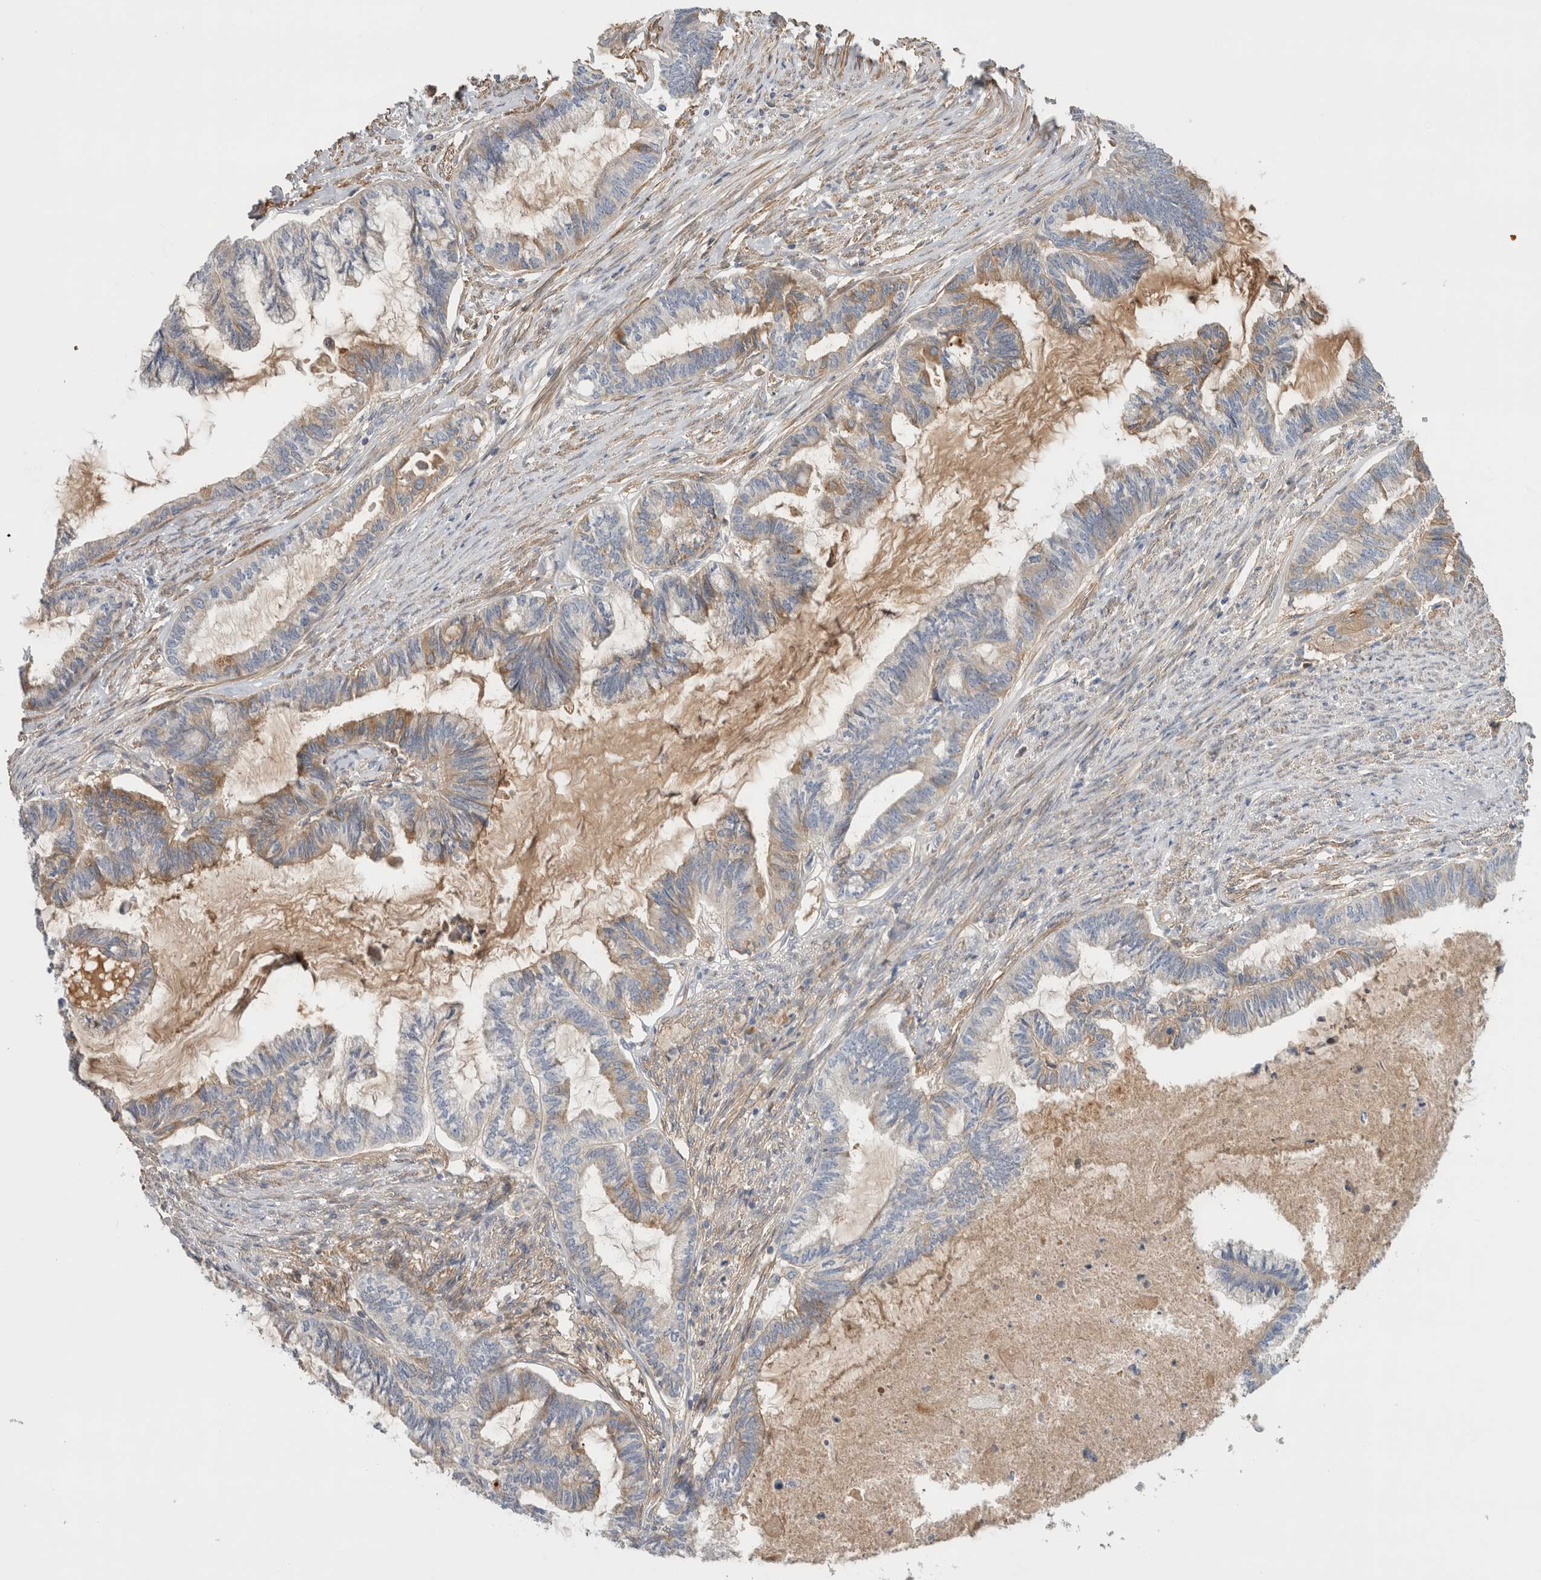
{"staining": {"intensity": "moderate", "quantity": "<25%", "location": "cytoplasmic/membranous"}, "tissue": "endometrial cancer", "cell_type": "Tumor cells", "image_type": "cancer", "snomed": [{"axis": "morphology", "description": "Adenocarcinoma, NOS"}, {"axis": "topography", "description": "Endometrium"}], "caption": "DAB immunohistochemical staining of human endometrial cancer (adenocarcinoma) displays moderate cytoplasmic/membranous protein positivity in about <25% of tumor cells. The protein is stained brown, and the nuclei are stained in blue (DAB IHC with brightfield microscopy, high magnification).", "gene": "CFI", "patient": {"sex": "female", "age": 86}}